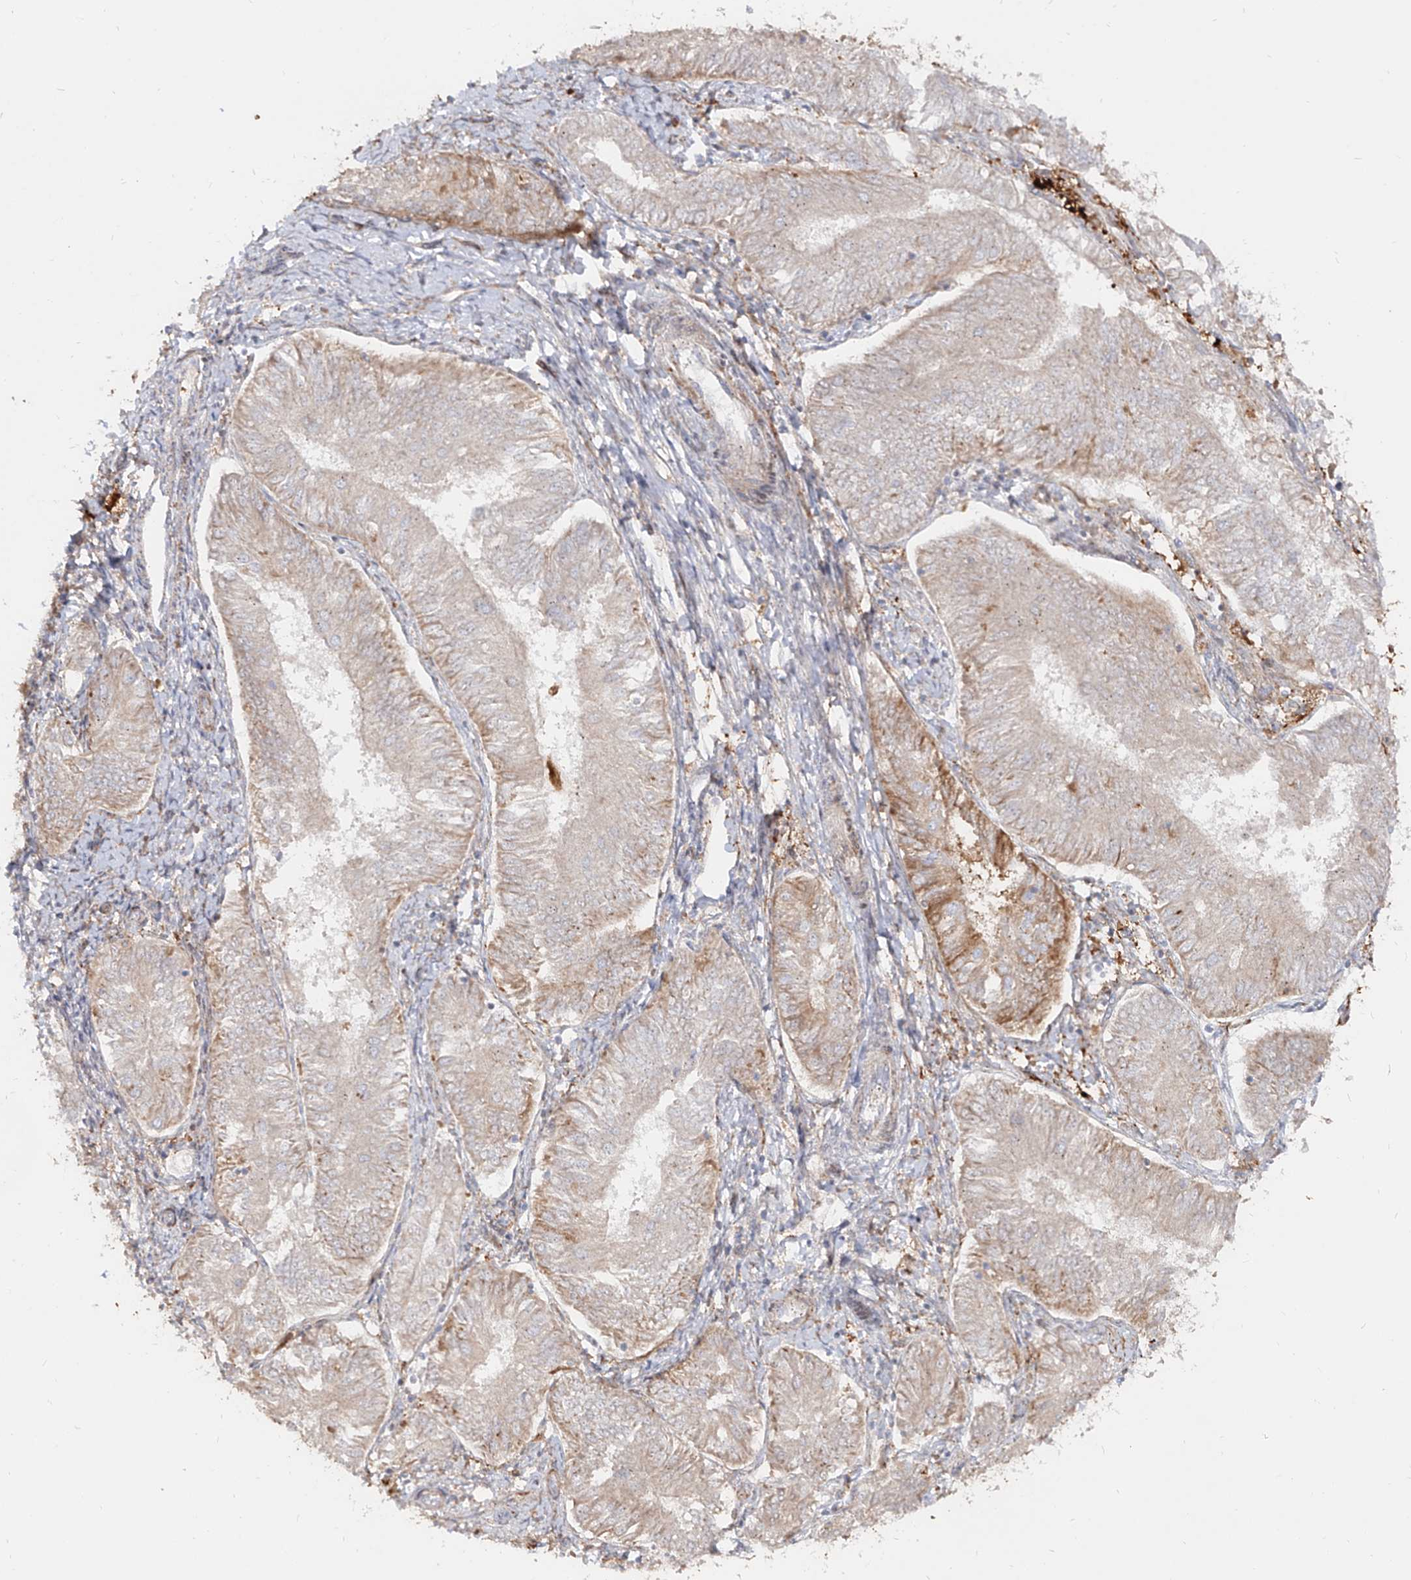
{"staining": {"intensity": "moderate", "quantity": "<25%", "location": "cytoplasmic/membranous"}, "tissue": "endometrial cancer", "cell_type": "Tumor cells", "image_type": "cancer", "snomed": [{"axis": "morphology", "description": "Adenocarcinoma, NOS"}, {"axis": "topography", "description": "Endometrium"}], "caption": "IHC of adenocarcinoma (endometrial) exhibits low levels of moderate cytoplasmic/membranous staining in approximately <25% of tumor cells.", "gene": "KYNU", "patient": {"sex": "female", "age": 58}}